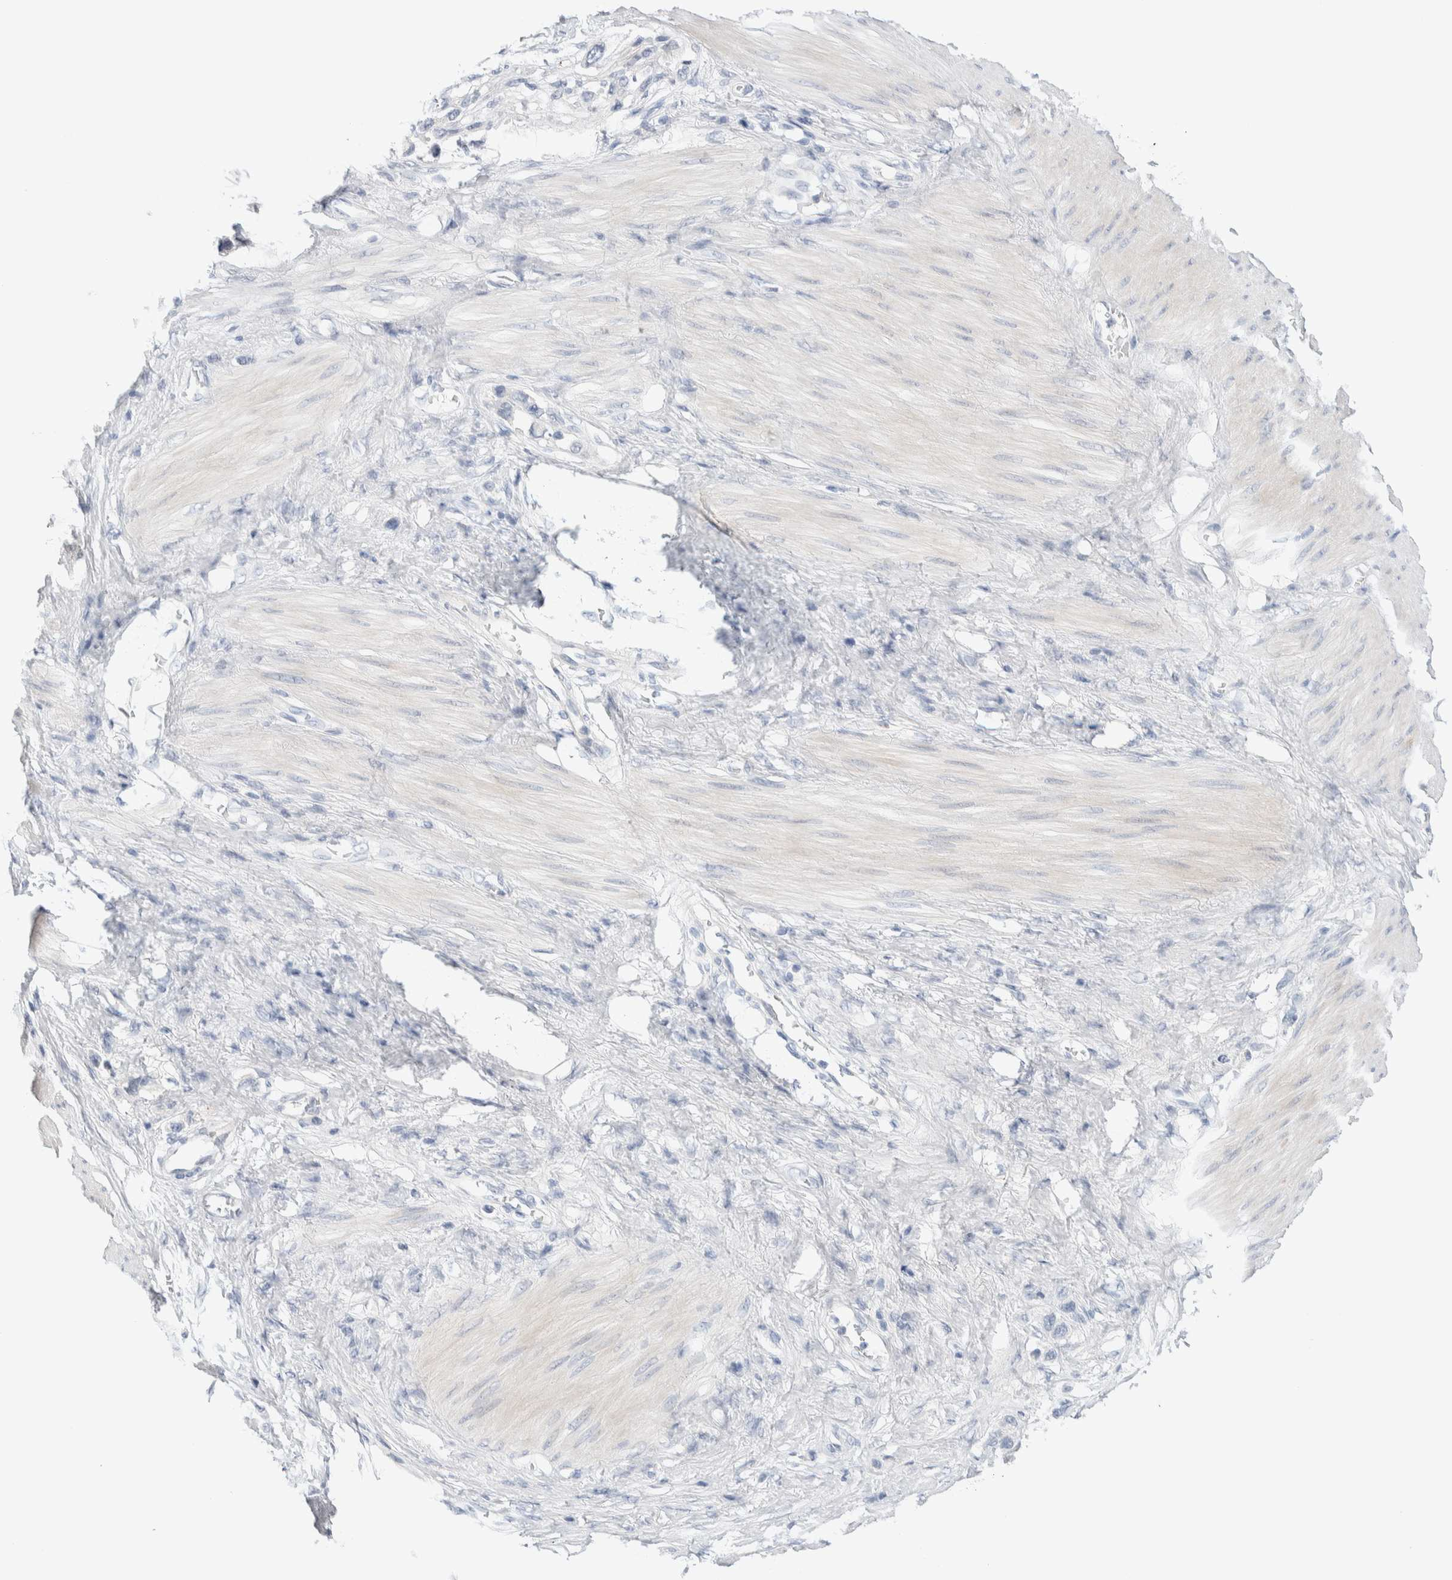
{"staining": {"intensity": "negative", "quantity": "none", "location": "none"}, "tissue": "stomach cancer", "cell_type": "Tumor cells", "image_type": "cancer", "snomed": [{"axis": "morphology", "description": "Adenocarcinoma, NOS"}, {"axis": "topography", "description": "Stomach"}], "caption": "DAB (3,3'-diaminobenzidine) immunohistochemical staining of human stomach cancer (adenocarcinoma) exhibits no significant staining in tumor cells.", "gene": "DNAJB6", "patient": {"sex": "female", "age": 65}}